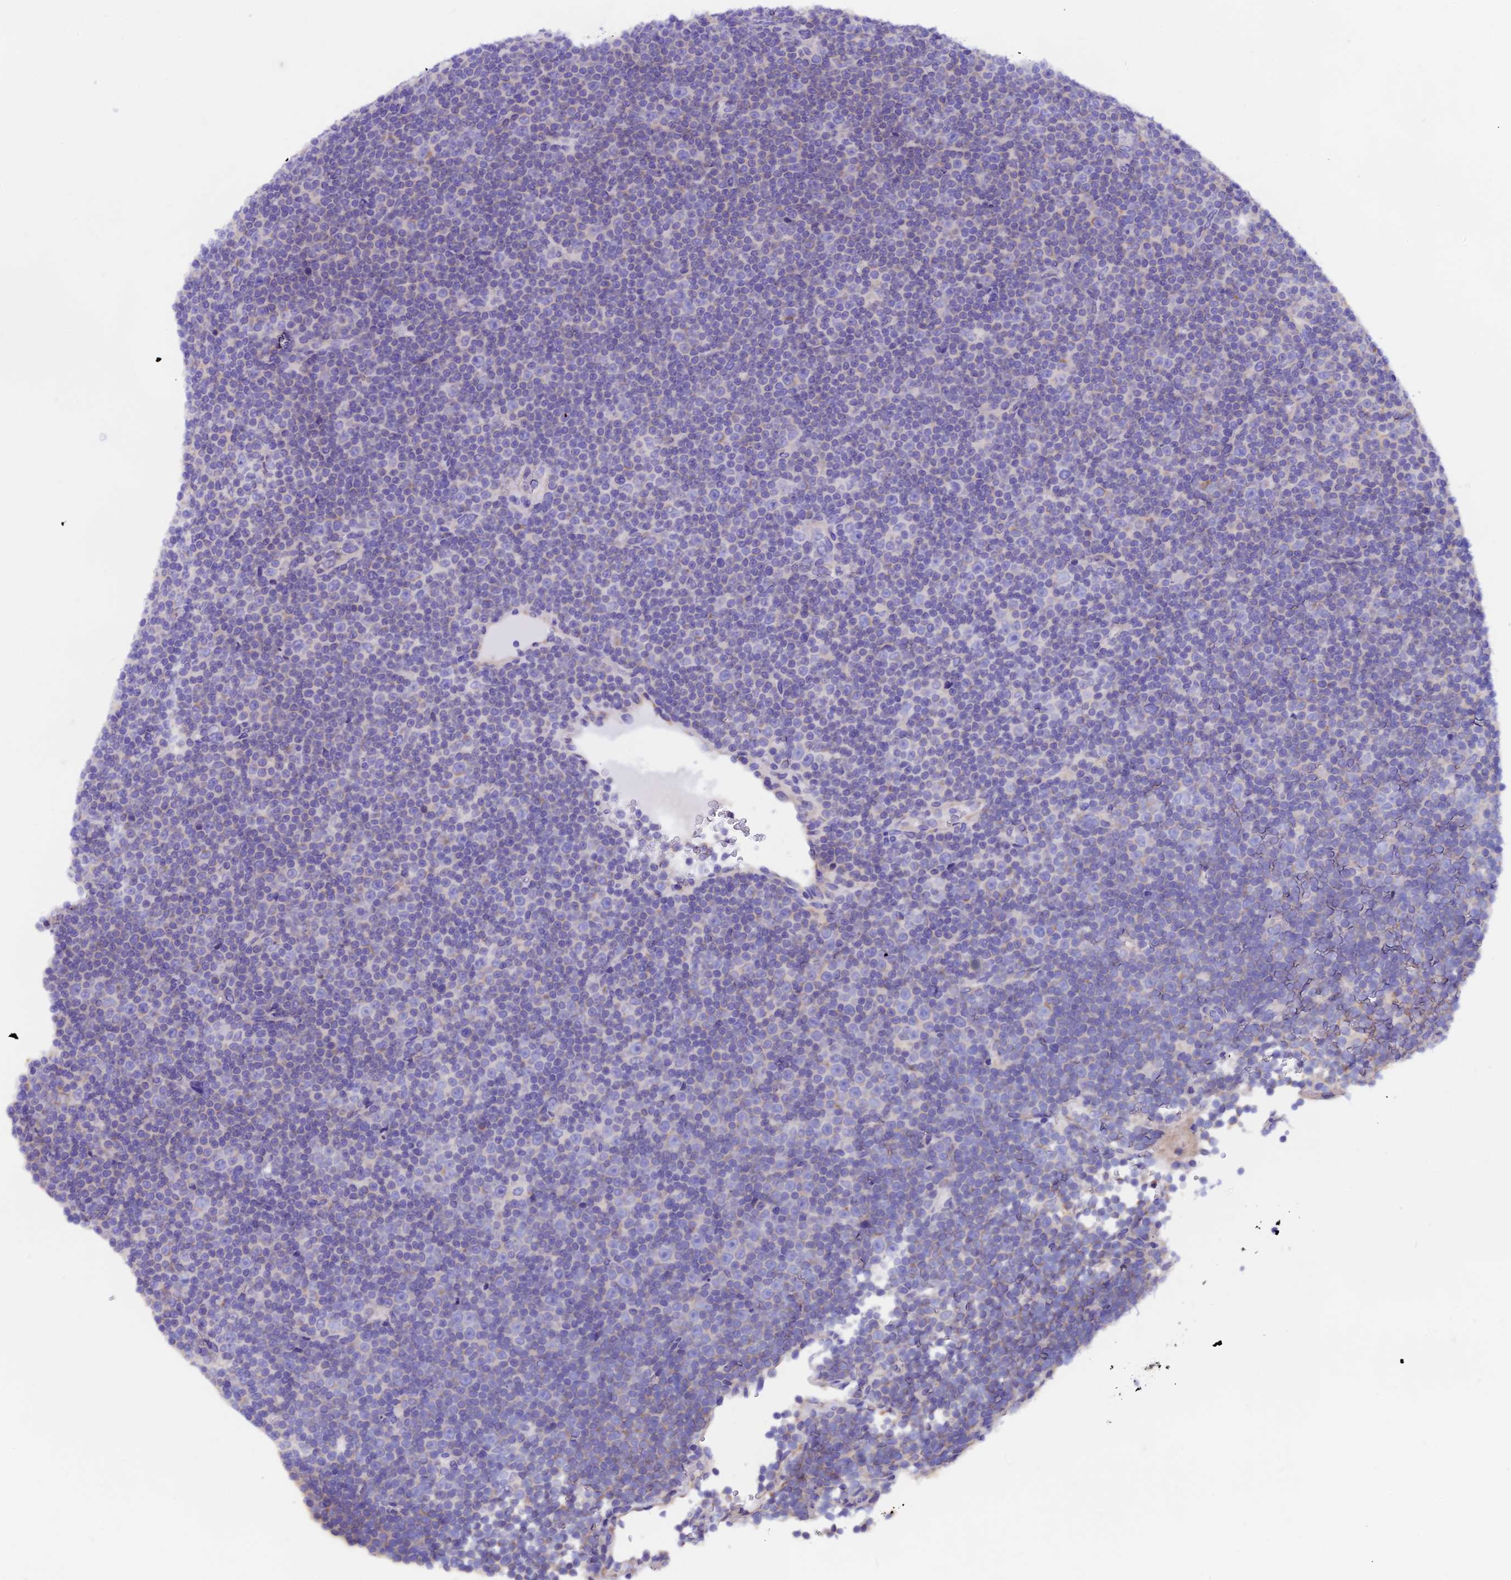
{"staining": {"intensity": "negative", "quantity": "none", "location": "none"}, "tissue": "lymphoma", "cell_type": "Tumor cells", "image_type": "cancer", "snomed": [{"axis": "morphology", "description": "Malignant lymphoma, non-Hodgkin's type, Low grade"}, {"axis": "topography", "description": "Lymph node"}], "caption": "Lymphoma was stained to show a protein in brown. There is no significant staining in tumor cells.", "gene": "COMTD1", "patient": {"sex": "female", "age": 67}}